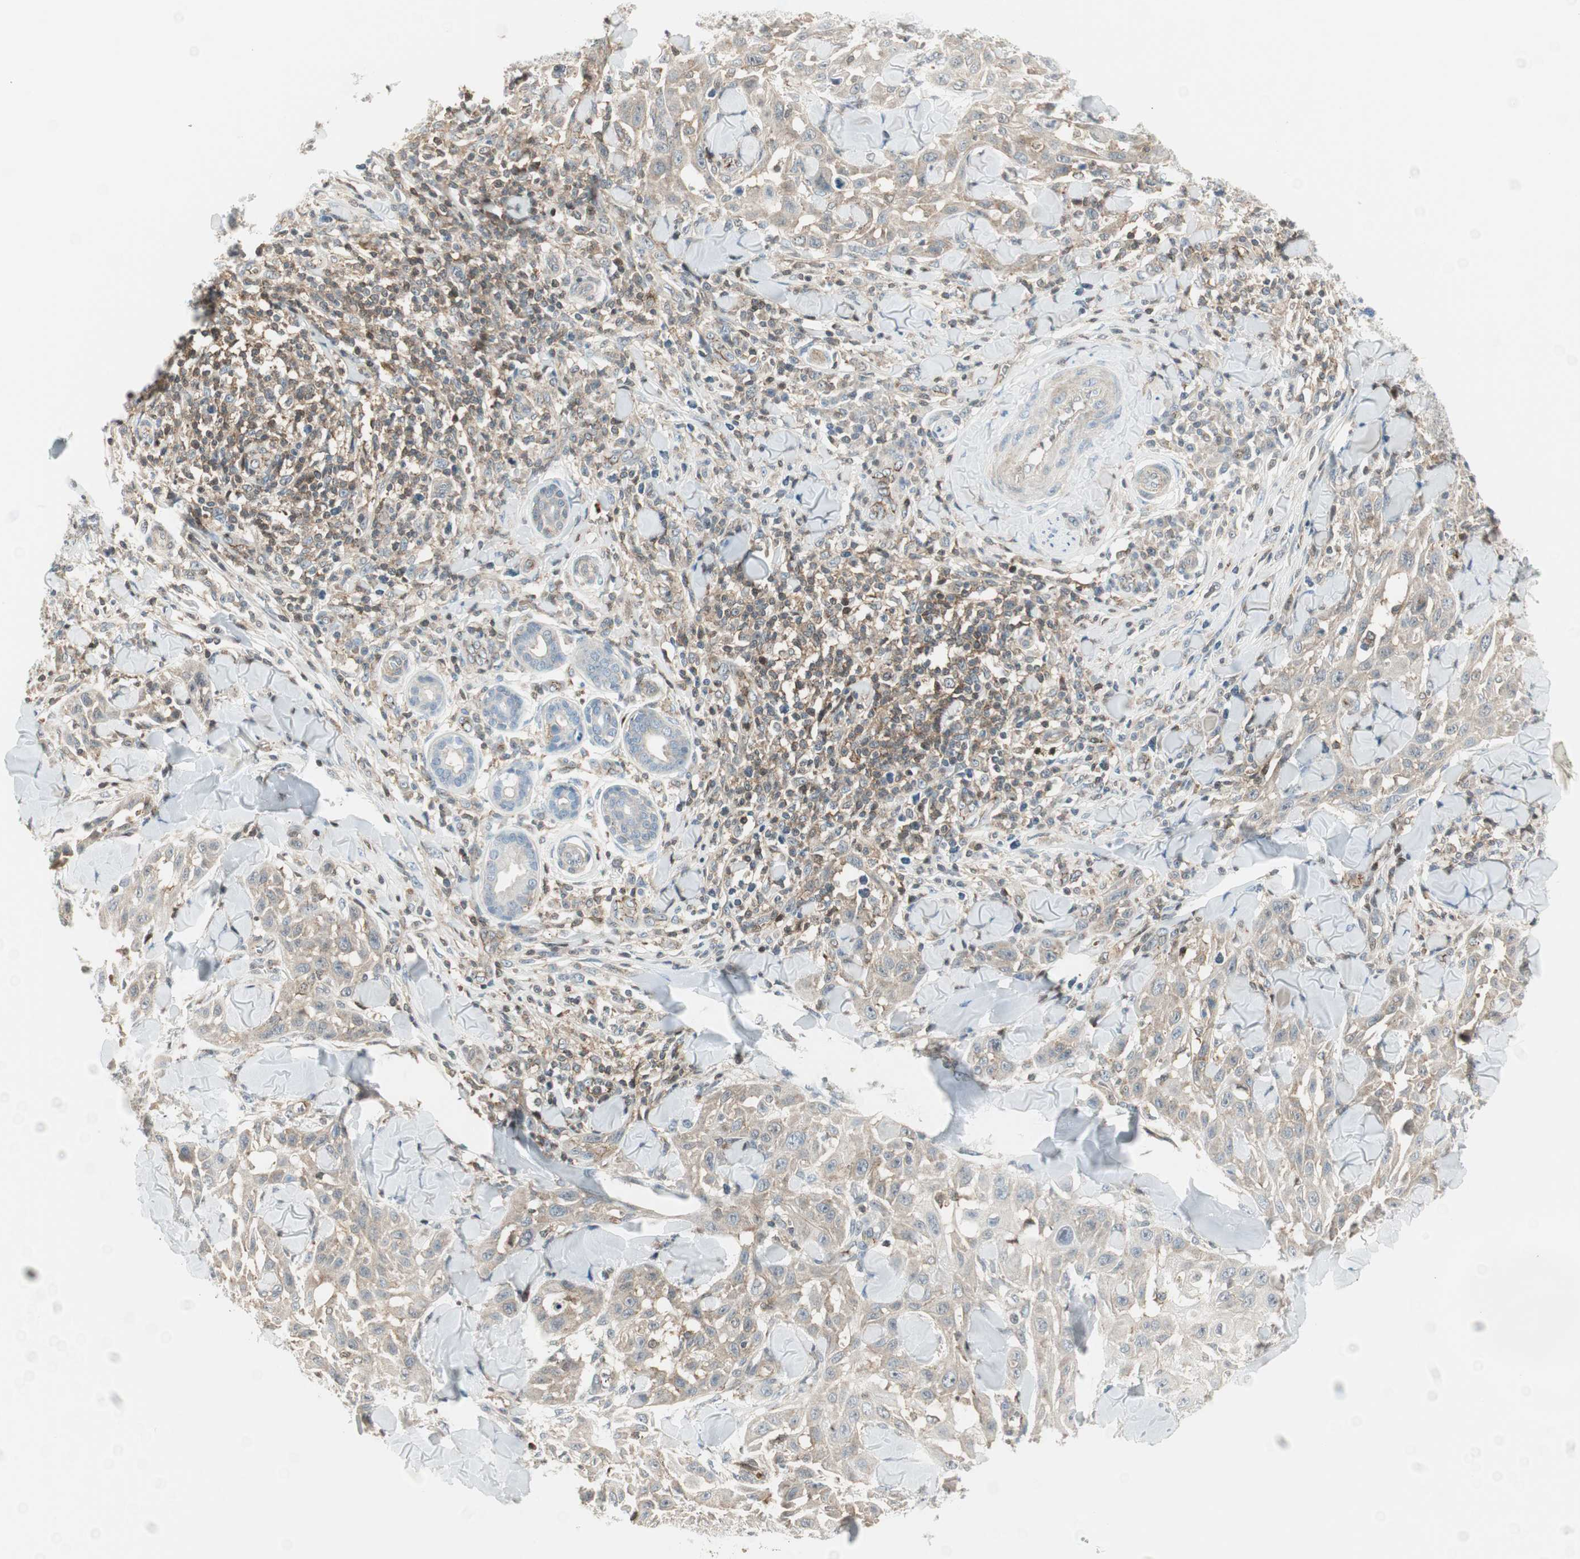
{"staining": {"intensity": "weak", "quantity": ">75%", "location": "cytoplasmic/membranous"}, "tissue": "skin cancer", "cell_type": "Tumor cells", "image_type": "cancer", "snomed": [{"axis": "morphology", "description": "Squamous cell carcinoma, NOS"}, {"axis": "topography", "description": "Skin"}], "caption": "This image demonstrates IHC staining of human skin cancer, with low weak cytoplasmic/membranous positivity in about >75% of tumor cells.", "gene": "PPP1CA", "patient": {"sex": "male", "age": 24}}